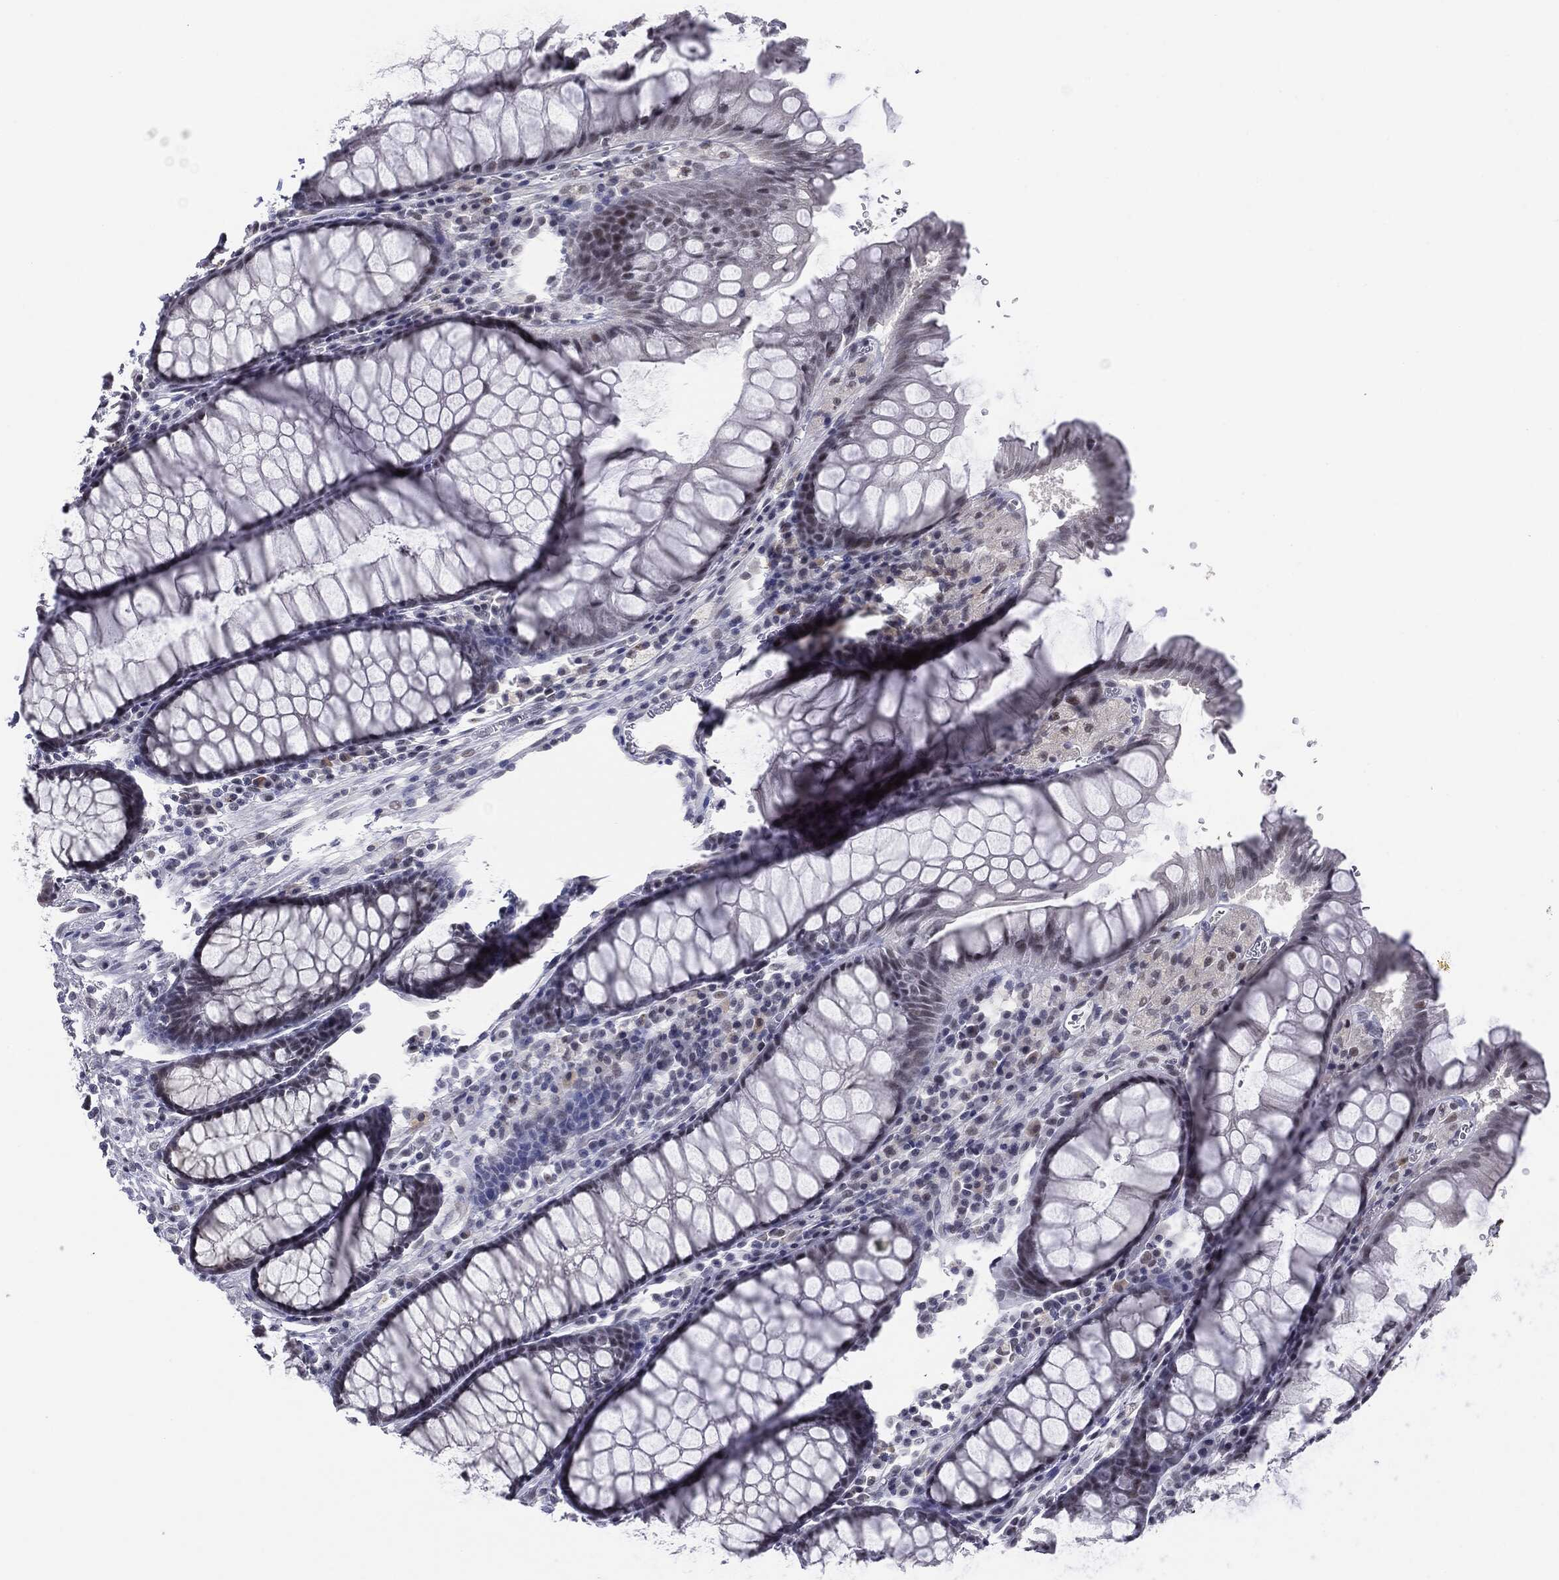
{"staining": {"intensity": "negative", "quantity": "none", "location": "none"}, "tissue": "rectum", "cell_type": "Glandular cells", "image_type": "normal", "snomed": [{"axis": "morphology", "description": "Normal tissue, NOS"}, {"axis": "topography", "description": "Rectum"}], "caption": "The micrograph displays no significant staining in glandular cells of rectum. (DAB (3,3'-diaminobenzidine) IHC visualized using brightfield microscopy, high magnification).", "gene": "SLC5A5", "patient": {"sex": "female", "age": 68}}